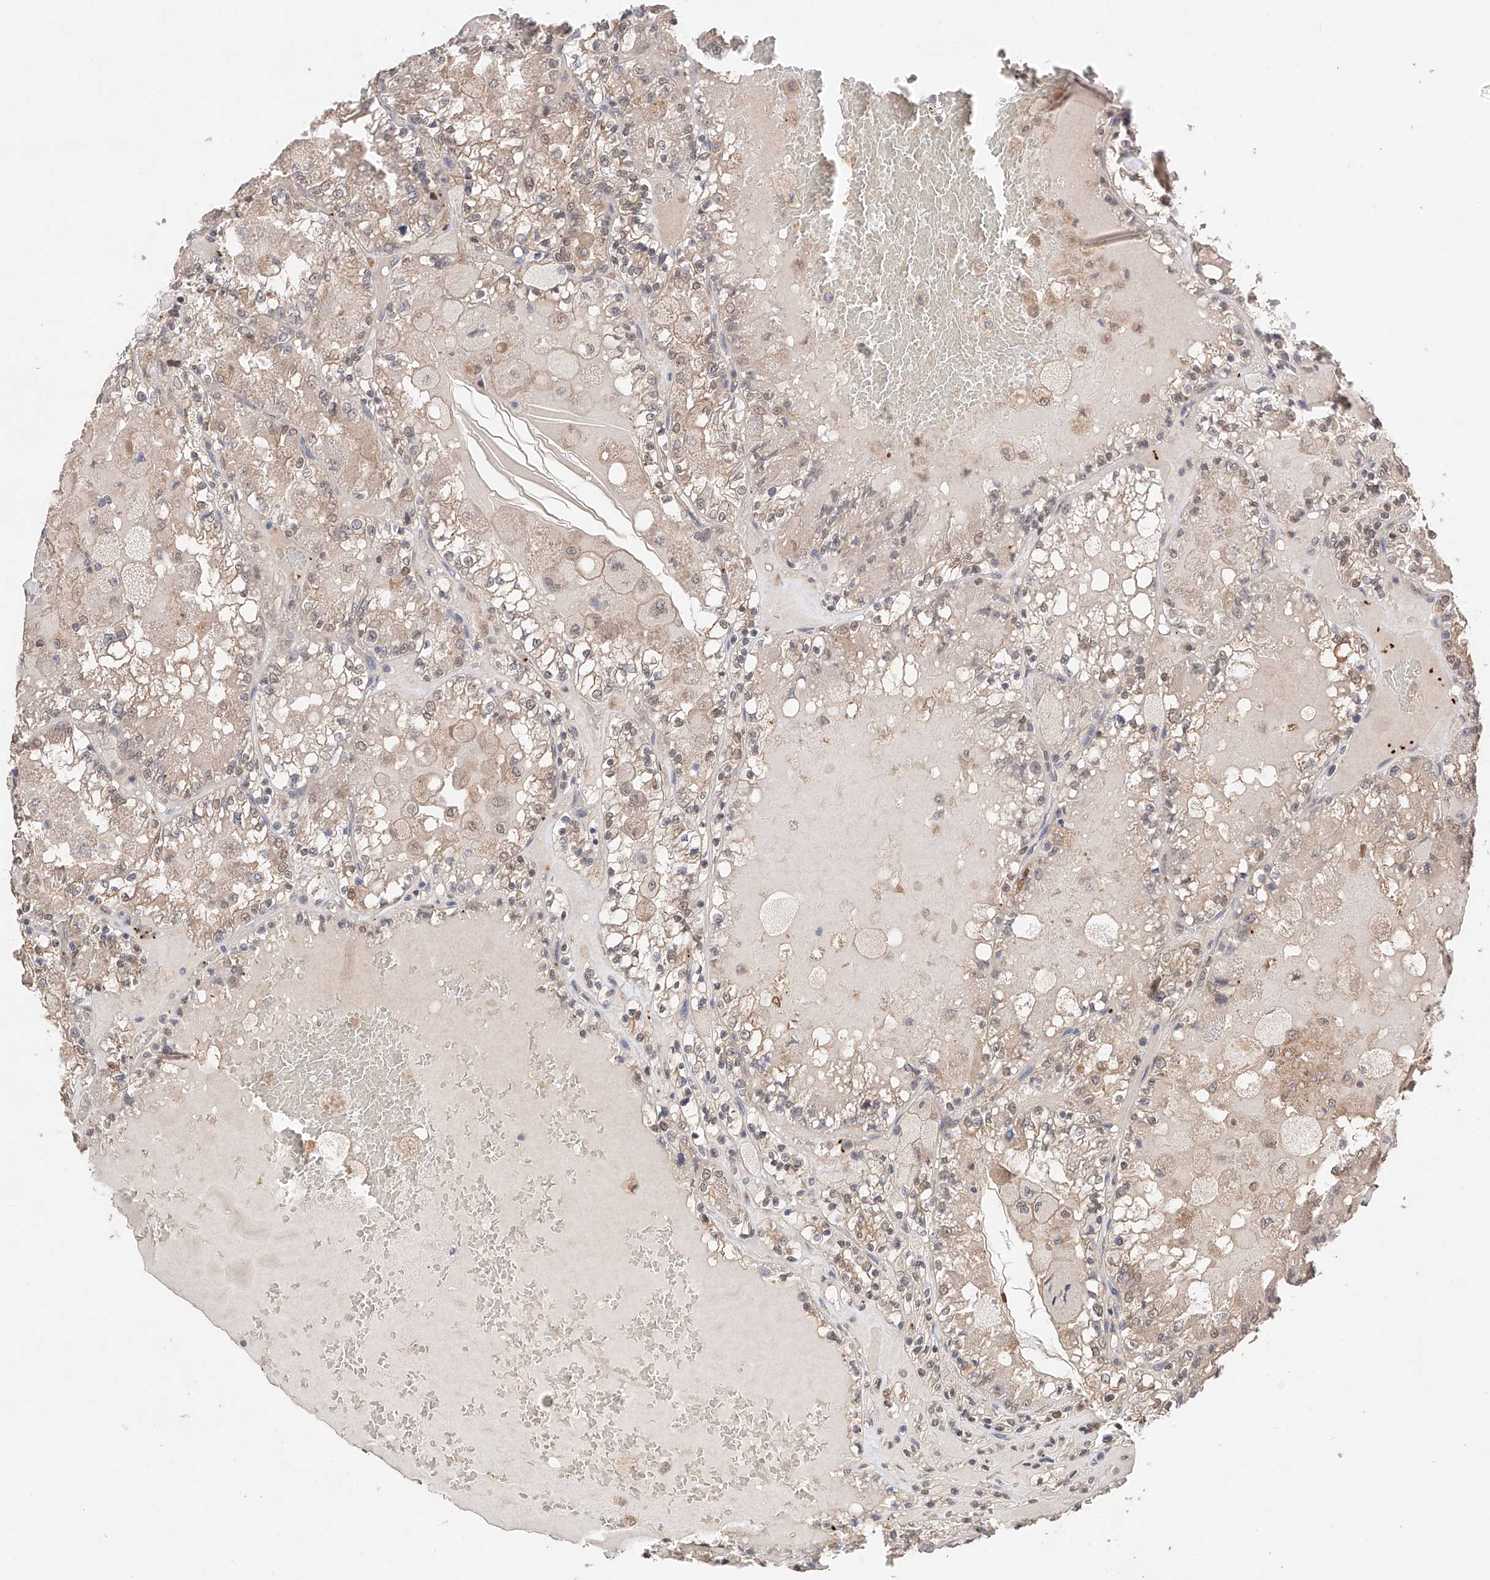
{"staining": {"intensity": "weak", "quantity": "25%-75%", "location": "cytoplasmic/membranous,nuclear"}, "tissue": "renal cancer", "cell_type": "Tumor cells", "image_type": "cancer", "snomed": [{"axis": "morphology", "description": "Adenocarcinoma, NOS"}, {"axis": "topography", "description": "Kidney"}], "caption": "Protein analysis of renal cancer (adenocarcinoma) tissue demonstrates weak cytoplasmic/membranous and nuclear staining in approximately 25%-75% of tumor cells.", "gene": "ZFHX2", "patient": {"sex": "female", "age": 56}}